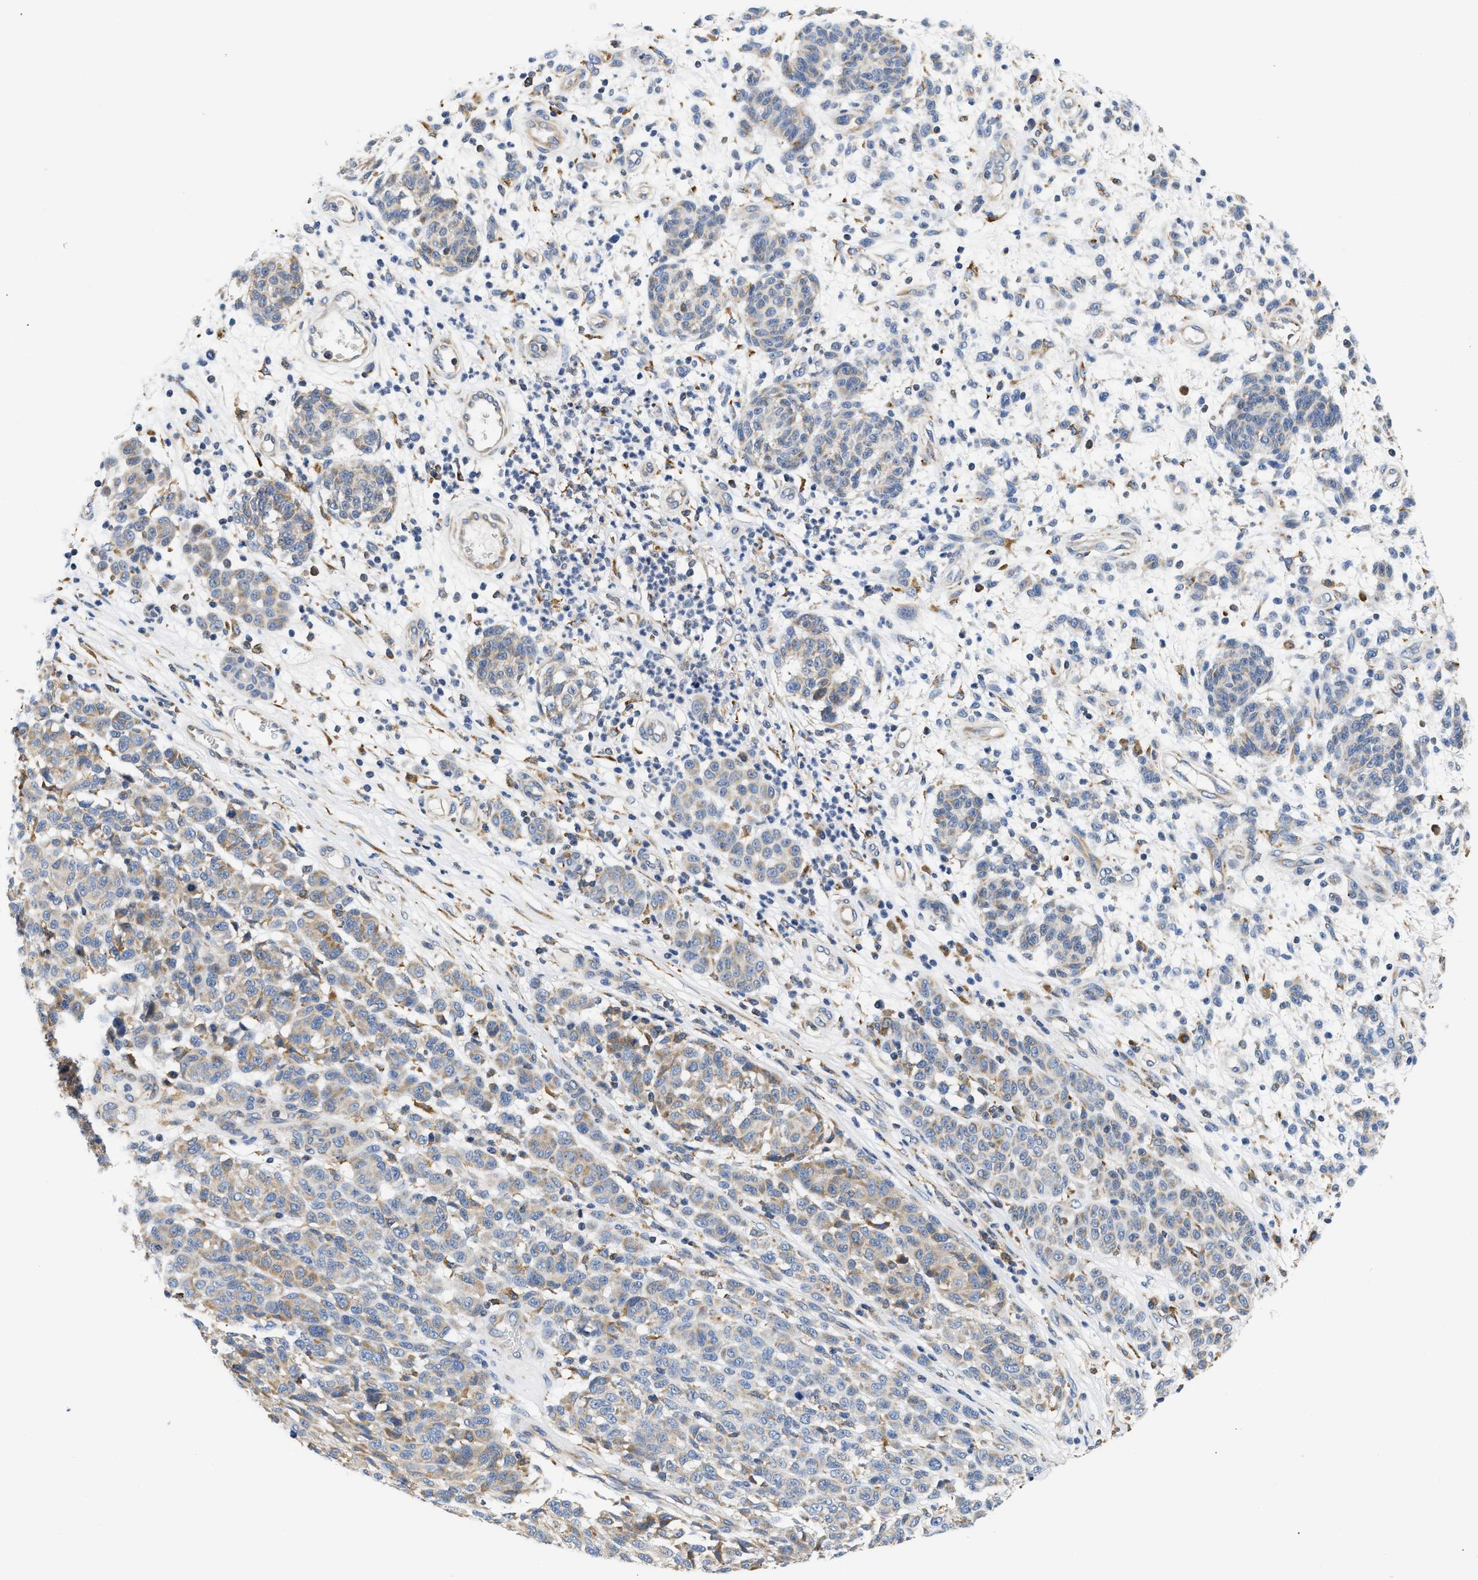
{"staining": {"intensity": "weak", "quantity": "<25%", "location": "cytoplasmic/membranous"}, "tissue": "melanoma", "cell_type": "Tumor cells", "image_type": "cancer", "snomed": [{"axis": "morphology", "description": "Malignant melanoma, NOS"}, {"axis": "topography", "description": "Skin"}], "caption": "Immunohistochemistry (IHC) of human malignant melanoma exhibits no expression in tumor cells.", "gene": "HDHD3", "patient": {"sex": "male", "age": 59}}